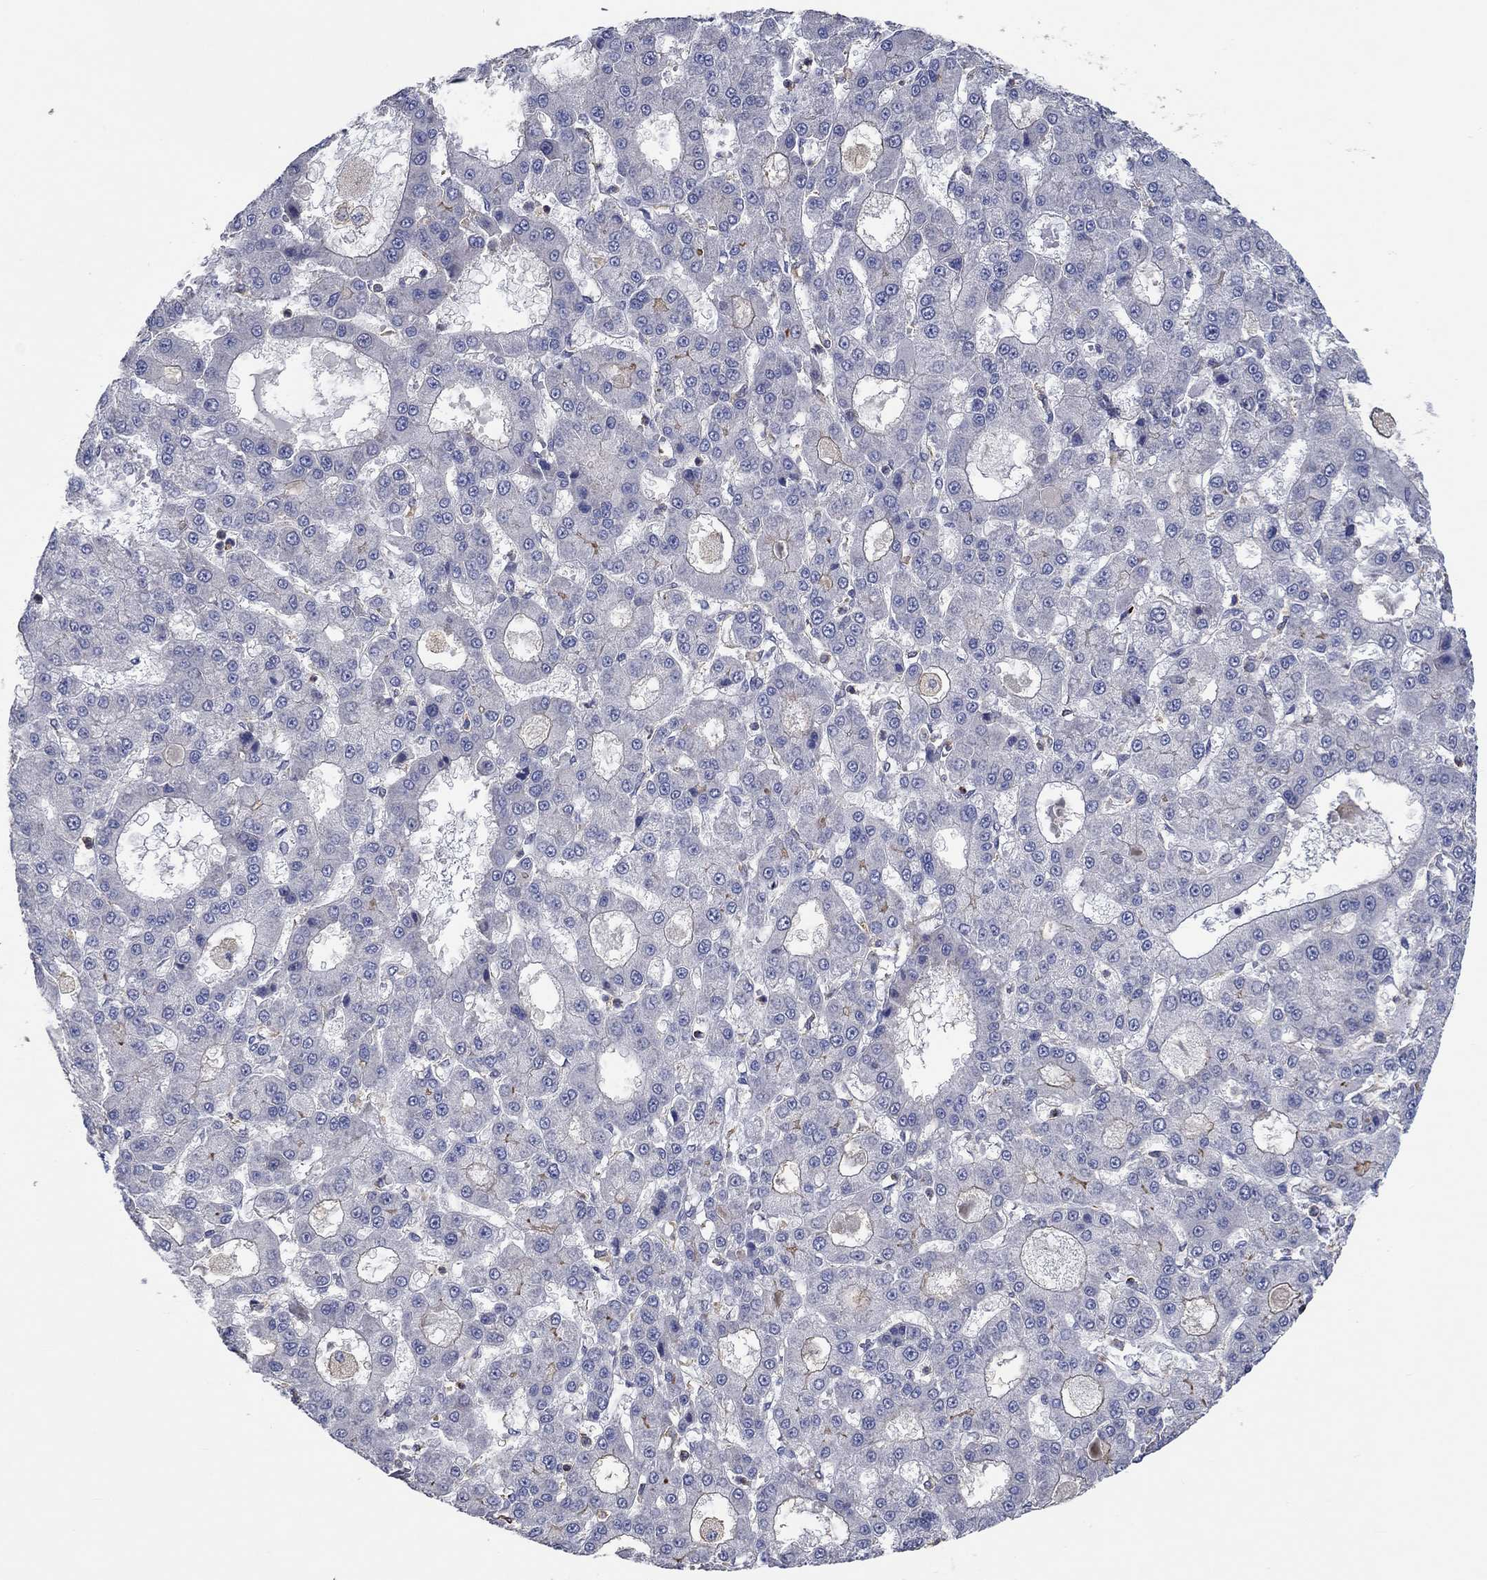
{"staining": {"intensity": "negative", "quantity": "none", "location": "none"}, "tissue": "liver cancer", "cell_type": "Tumor cells", "image_type": "cancer", "snomed": [{"axis": "morphology", "description": "Carcinoma, Hepatocellular, NOS"}, {"axis": "topography", "description": "Liver"}], "caption": "Tumor cells are negative for protein expression in human liver cancer. (Brightfield microscopy of DAB (3,3'-diaminobenzidine) IHC at high magnification).", "gene": "TNFAIP8L3", "patient": {"sex": "male", "age": 70}}